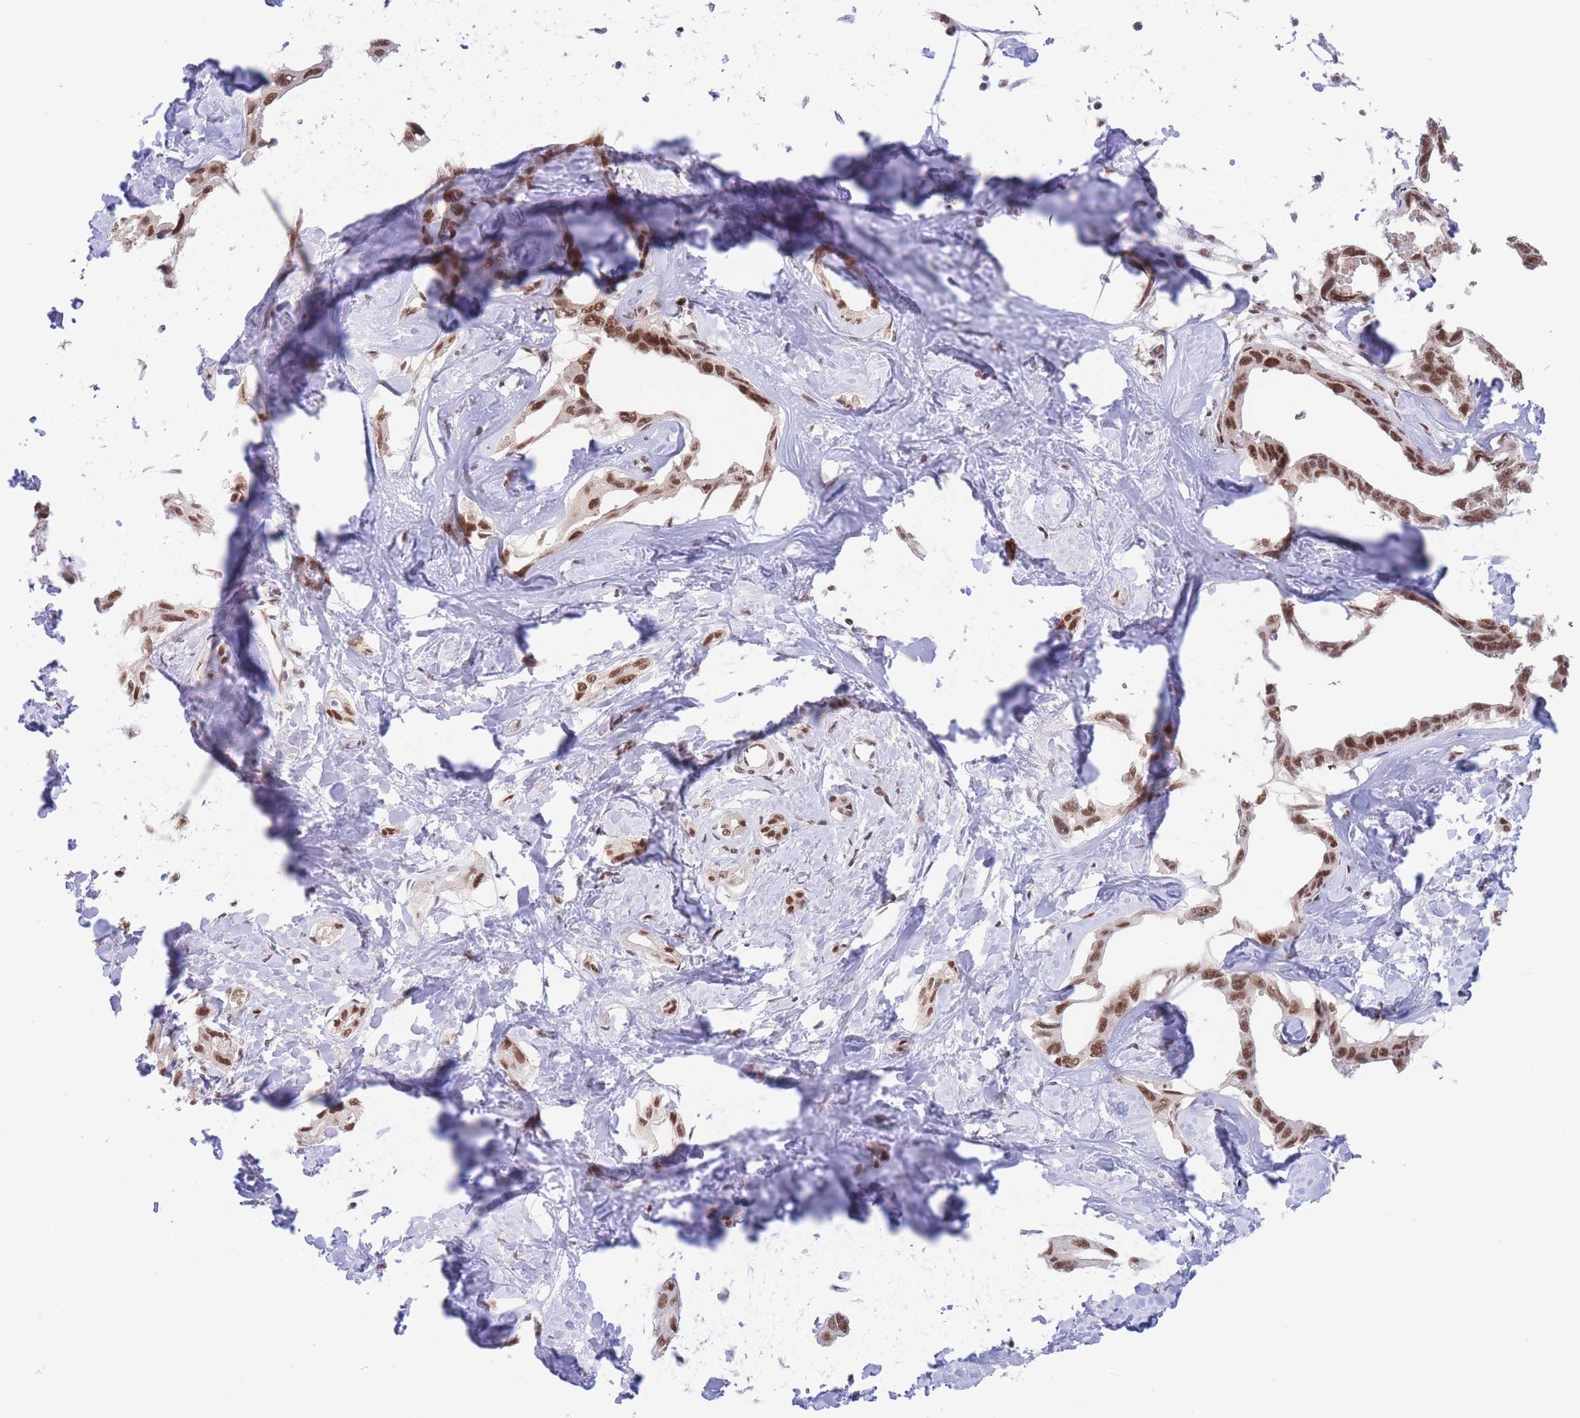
{"staining": {"intensity": "moderate", "quantity": ">75%", "location": "nuclear"}, "tissue": "liver cancer", "cell_type": "Tumor cells", "image_type": "cancer", "snomed": [{"axis": "morphology", "description": "Cholangiocarcinoma"}, {"axis": "topography", "description": "Liver"}], "caption": "Immunohistochemistry of human liver cancer (cholangiocarcinoma) demonstrates medium levels of moderate nuclear staining in approximately >75% of tumor cells.", "gene": "SMAD9", "patient": {"sex": "male", "age": 59}}